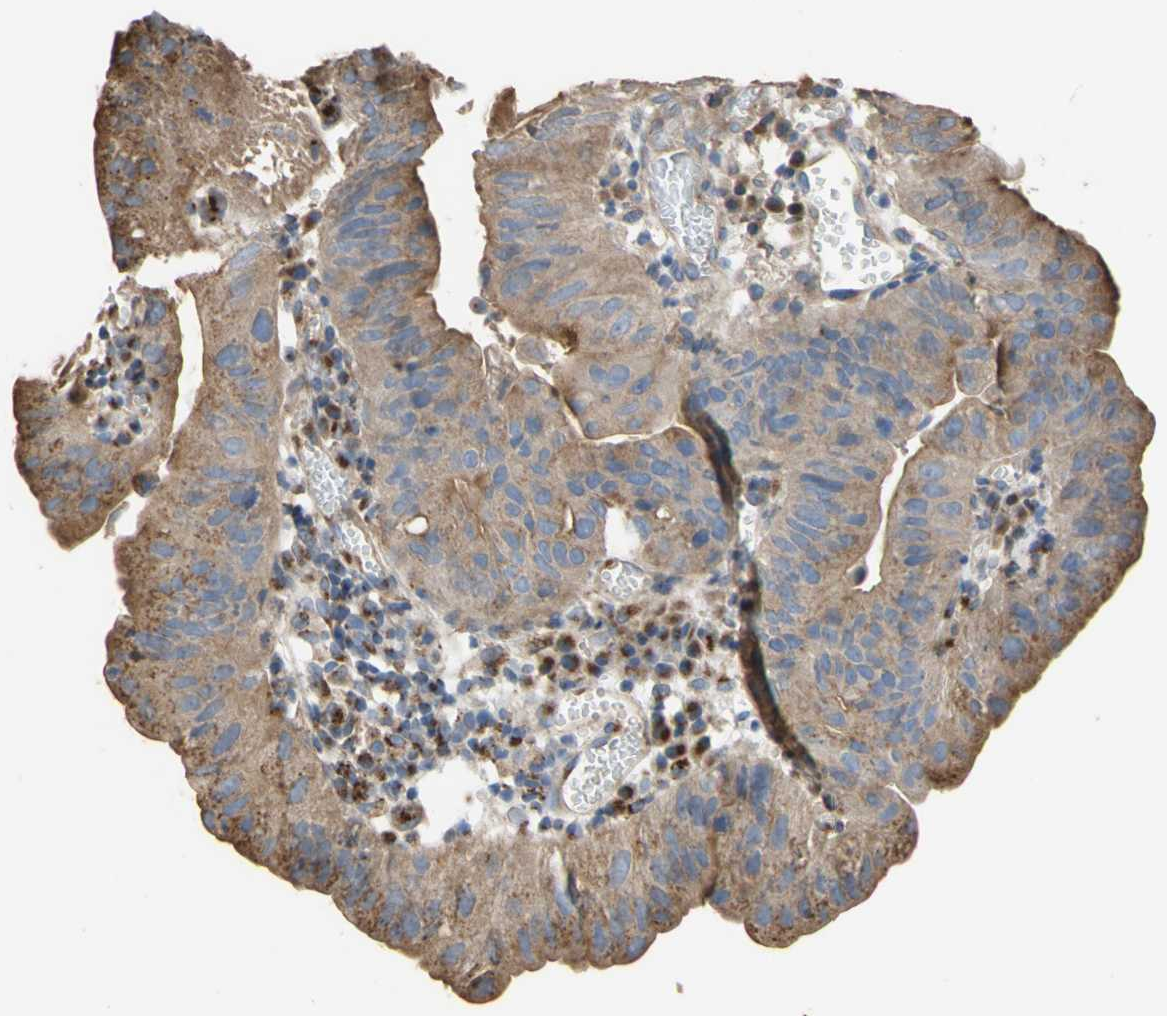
{"staining": {"intensity": "moderate", "quantity": ">75%", "location": "cytoplasmic/membranous"}, "tissue": "stomach cancer", "cell_type": "Tumor cells", "image_type": "cancer", "snomed": [{"axis": "morphology", "description": "Adenocarcinoma, NOS"}, {"axis": "topography", "description": "Stomach"}], "caption": "The photomicrograph displays staining of stomach adenocarcinoma, revealing moderate cytoplasmic/membranous protein staining (brown color) within tumor cells.", "gene": "NECTIN3", "patient": {"sex": "male", "age": 59}}